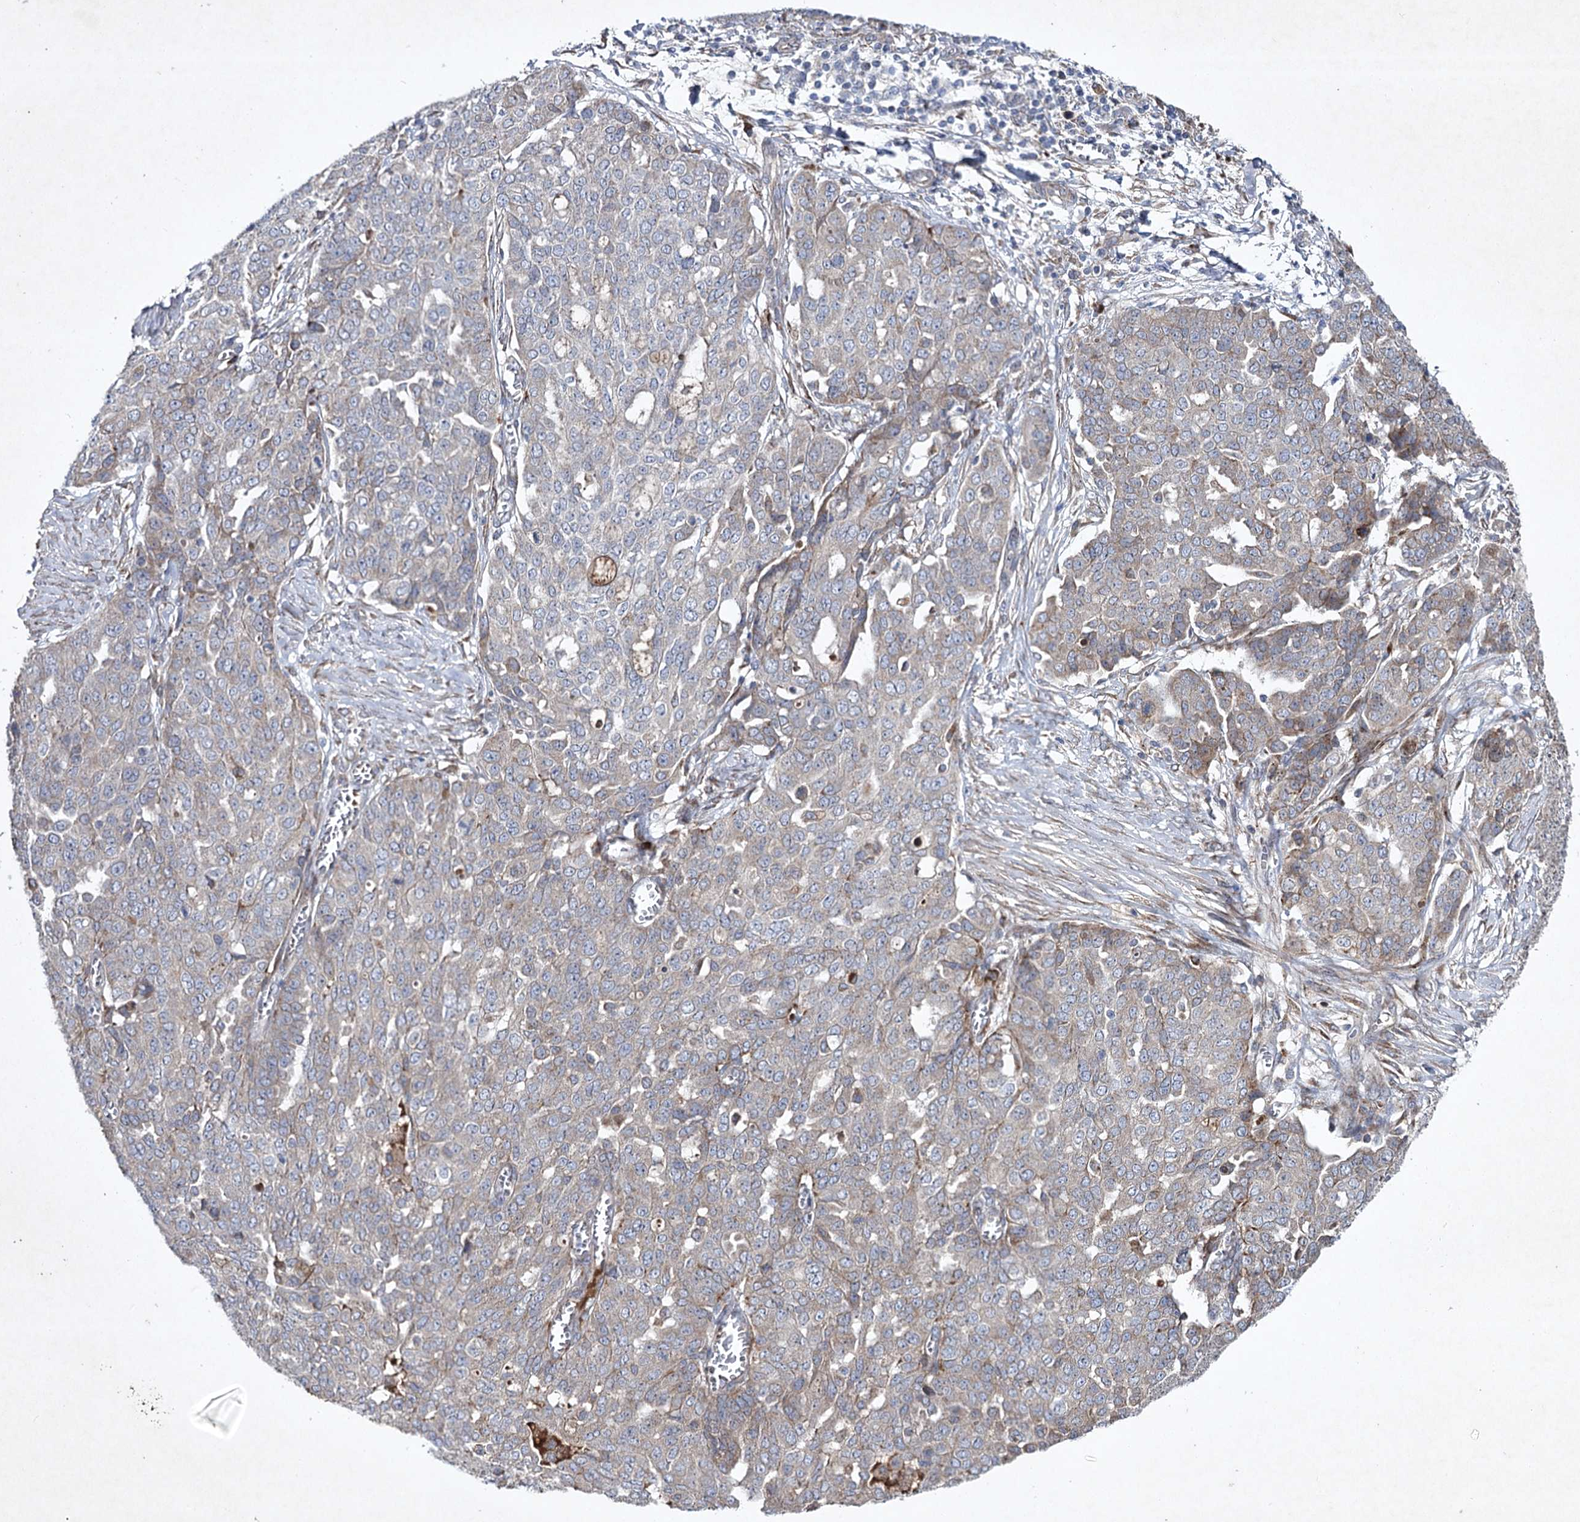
{"staining": {"intensity": "weak", "quantity": "<25%", "location": "cytoplasmic/membranous"}, "tissue": "ovarian cancer", "cell_type": "Tumor cells", "image_type": "cancer", "snomed": [{"axis": "morphology", "description": "Cystadenocarcinoma, serous, NOS"}, {"axis": "topography", "description": "Soft tissue"}, {"axis": "topography", "description": "Ovary"}], "caption": "Immunohistochemistry of human ovarian serous cystadenocarcinoma demonstrates no expression in tumor cells.", "gene": "ALG9", "patient": {"sex": "female", "age": 57}}